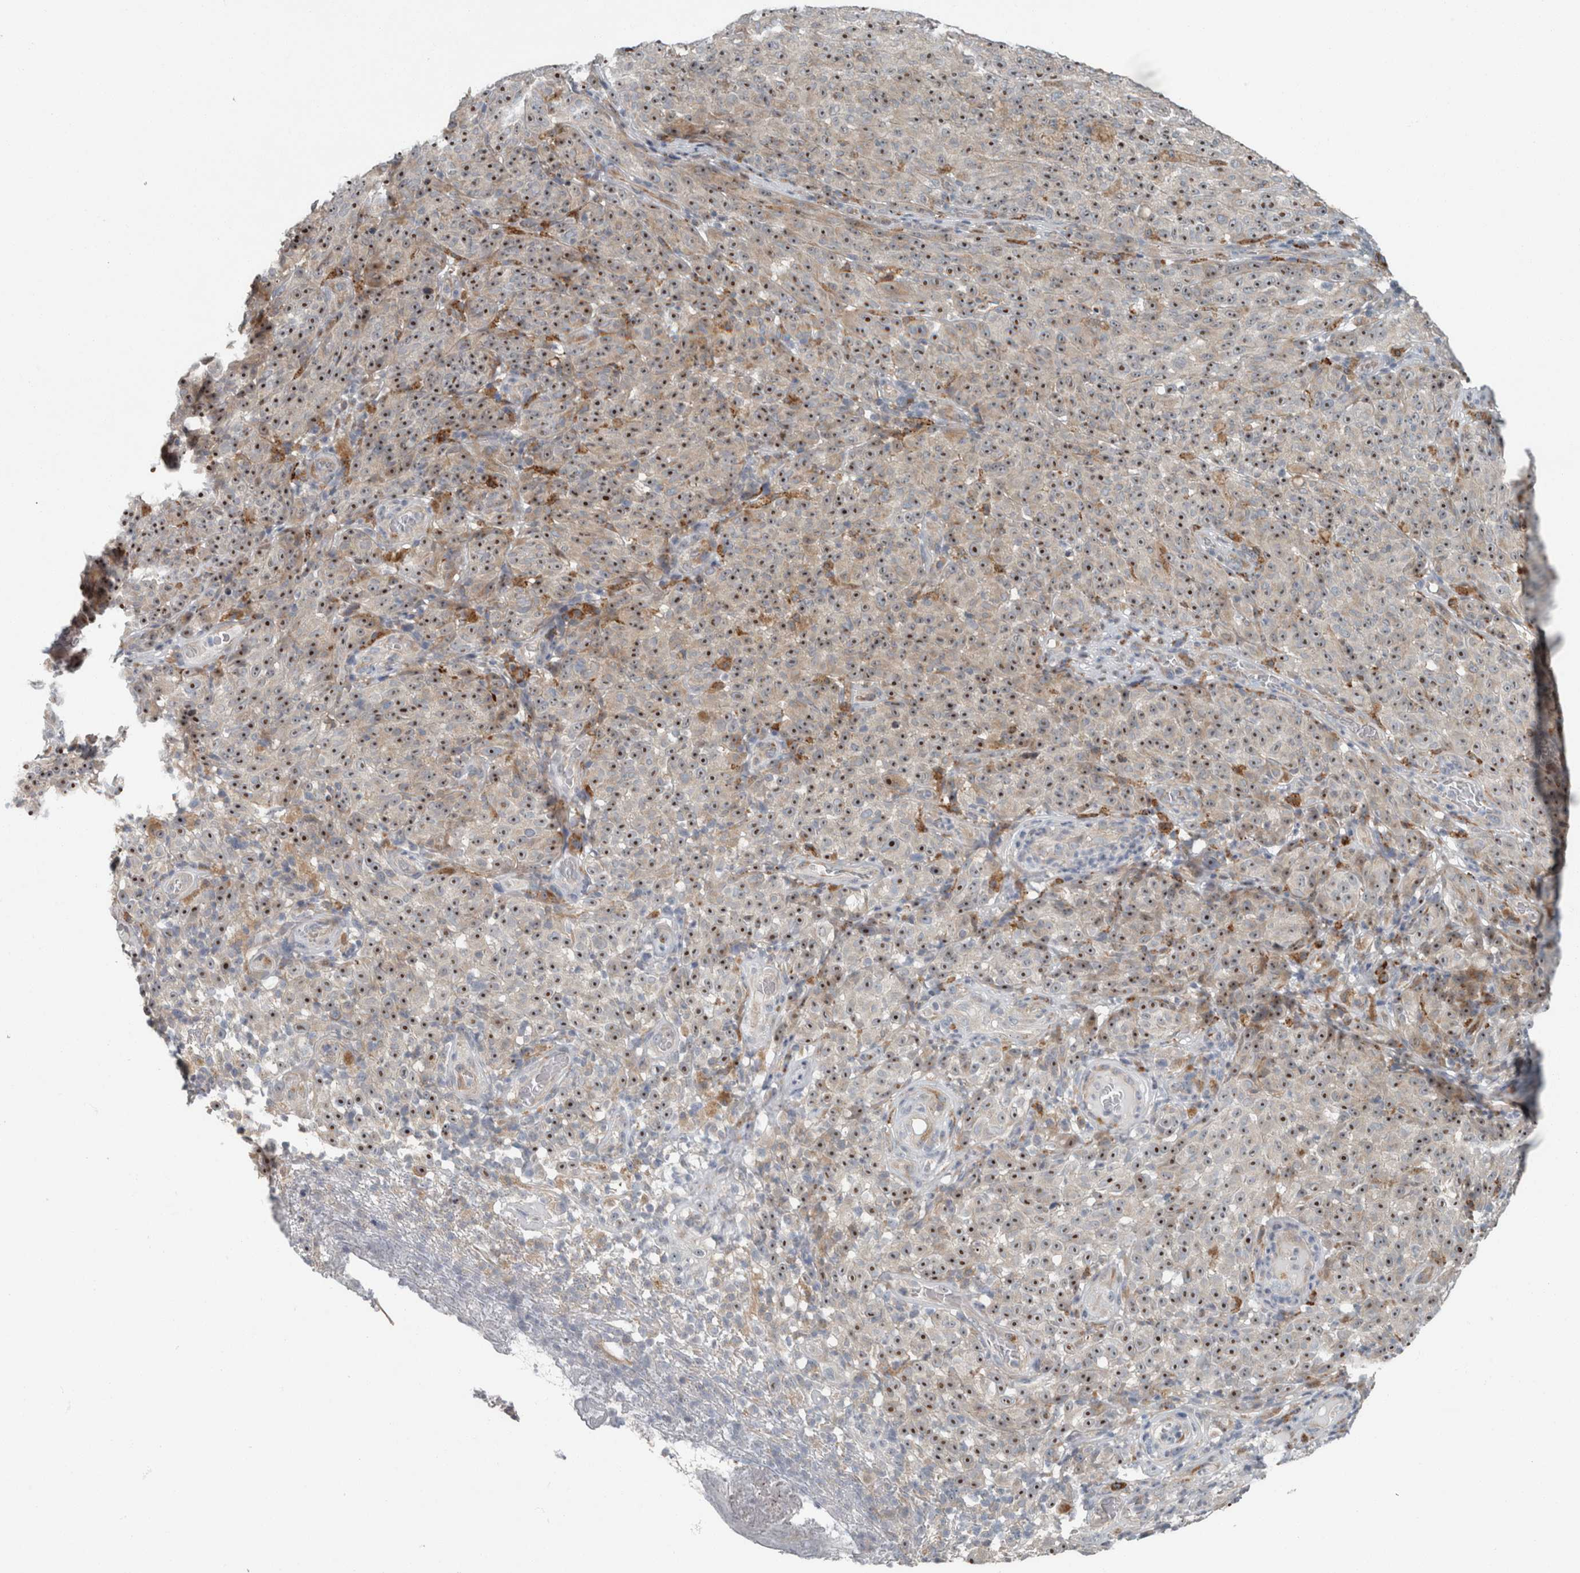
{"staining": {"intensity": "moderate", "quantity": ">75%", "location": "nuclear"}, "tissue": "melanoma", "cell_type": "Tumor cells", "image_type": "cancer", "snomed": [{"axis": "morphology", "description": "Malignant melanoma, NOS"}, {"axis": "topography", "description": "Skin"}], "caption": "Human malignant melanoma stained with a brown dye demonstrates moderate nuclear positive expression in about >75% of tumor cells.", "gene": "USP25", "patient": {"sex": "female", "age": 82}}